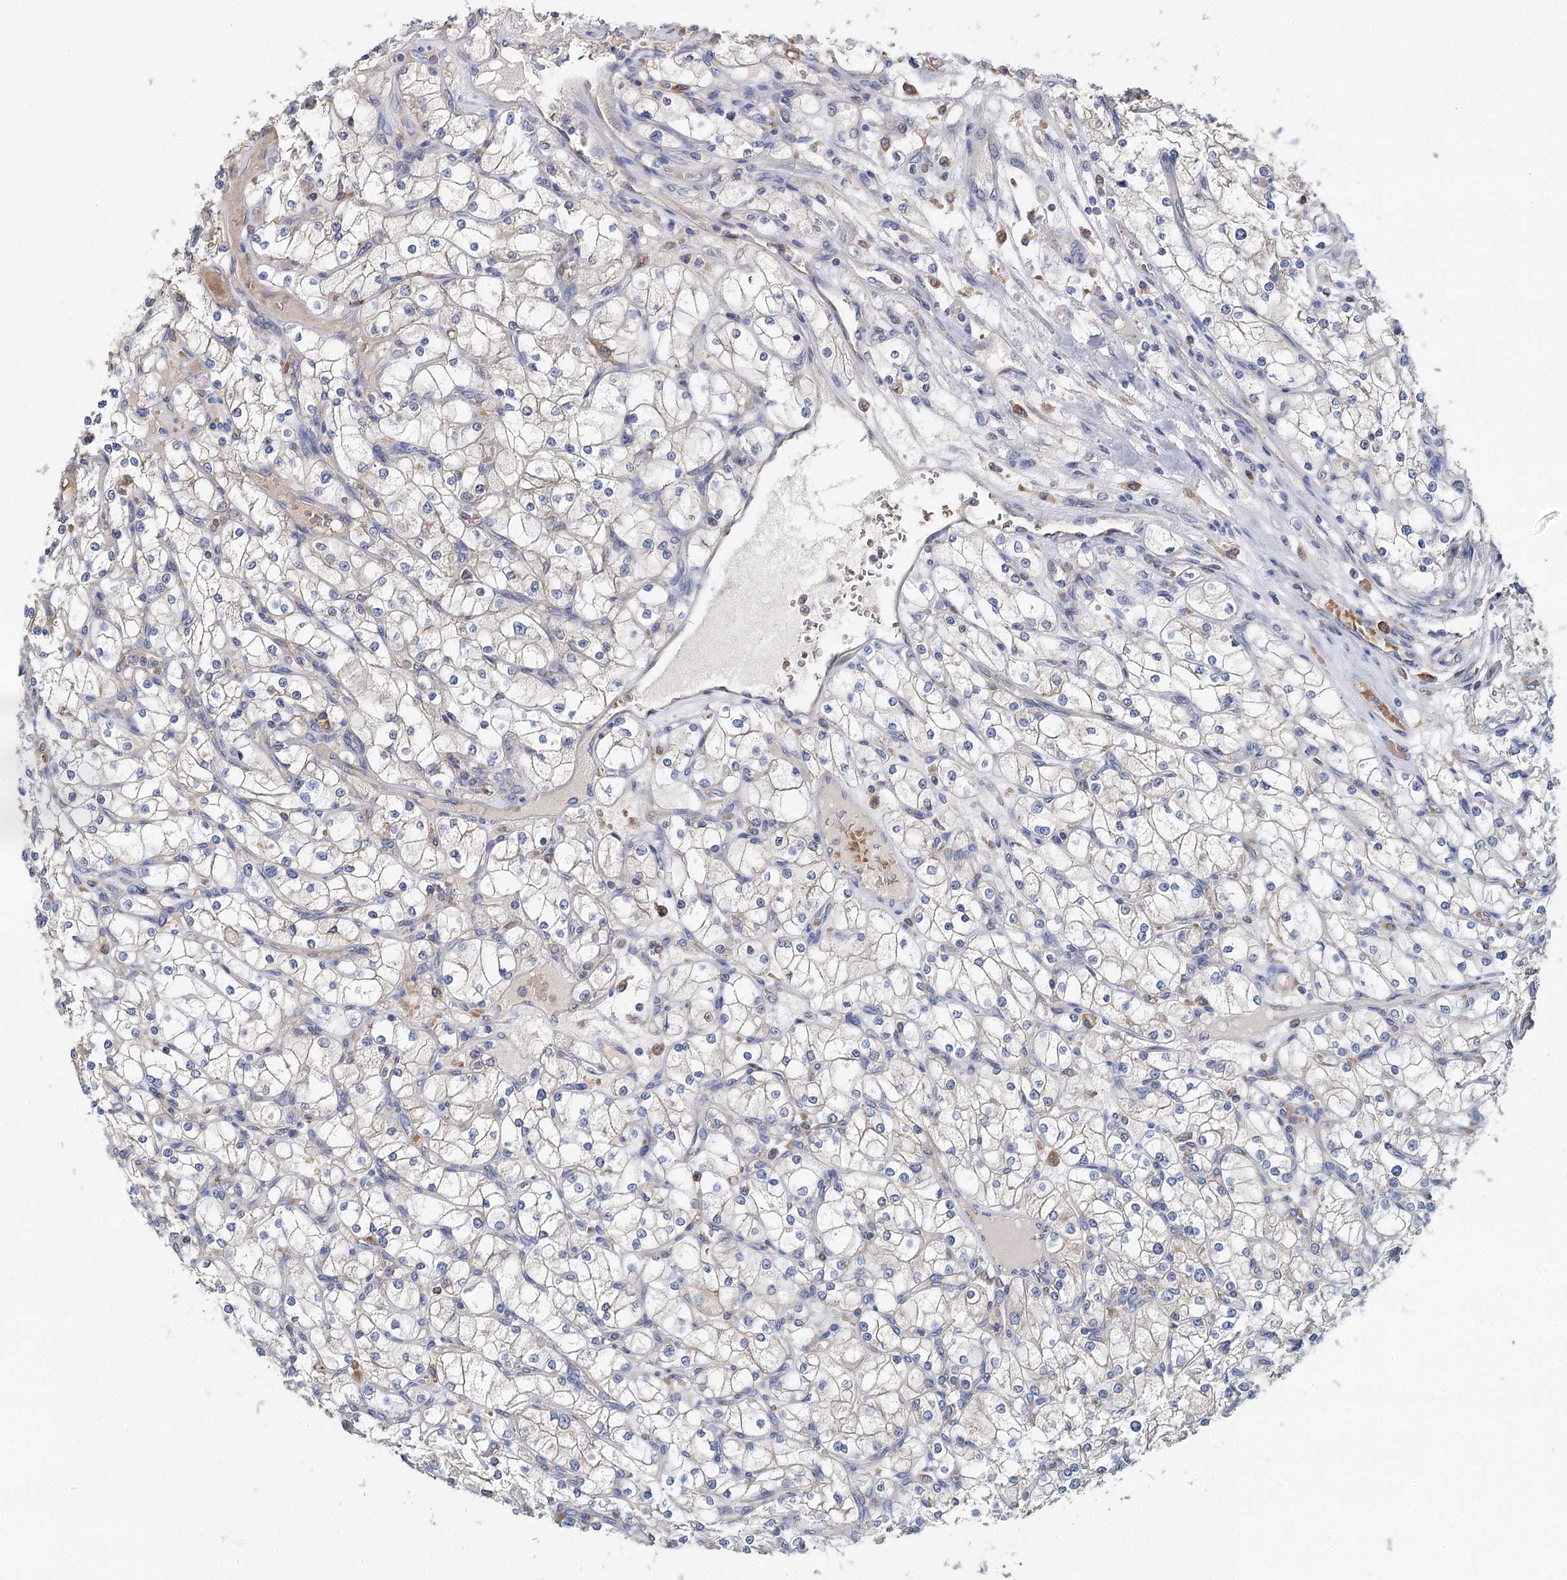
{"staining": {"intensity": "negative", "quantity": "none", "location": "none"}, "tissue": "renal cancer", "cell_type": "Tumor cells", "image_type": "cancer", "snomed": [{"axis": "morphology", "description": "Adenocarcinoma, NOS"}, {"axis": "topography", "description": "Kidney"}], "caption": "Human adenocarcinoma (renal) stained for a protein using immunohistochemistry (IHC) exhibits no positivity in tumor cells.", "gene": "ANKRD16", "patient": {"sex": "male", "age": 80}}